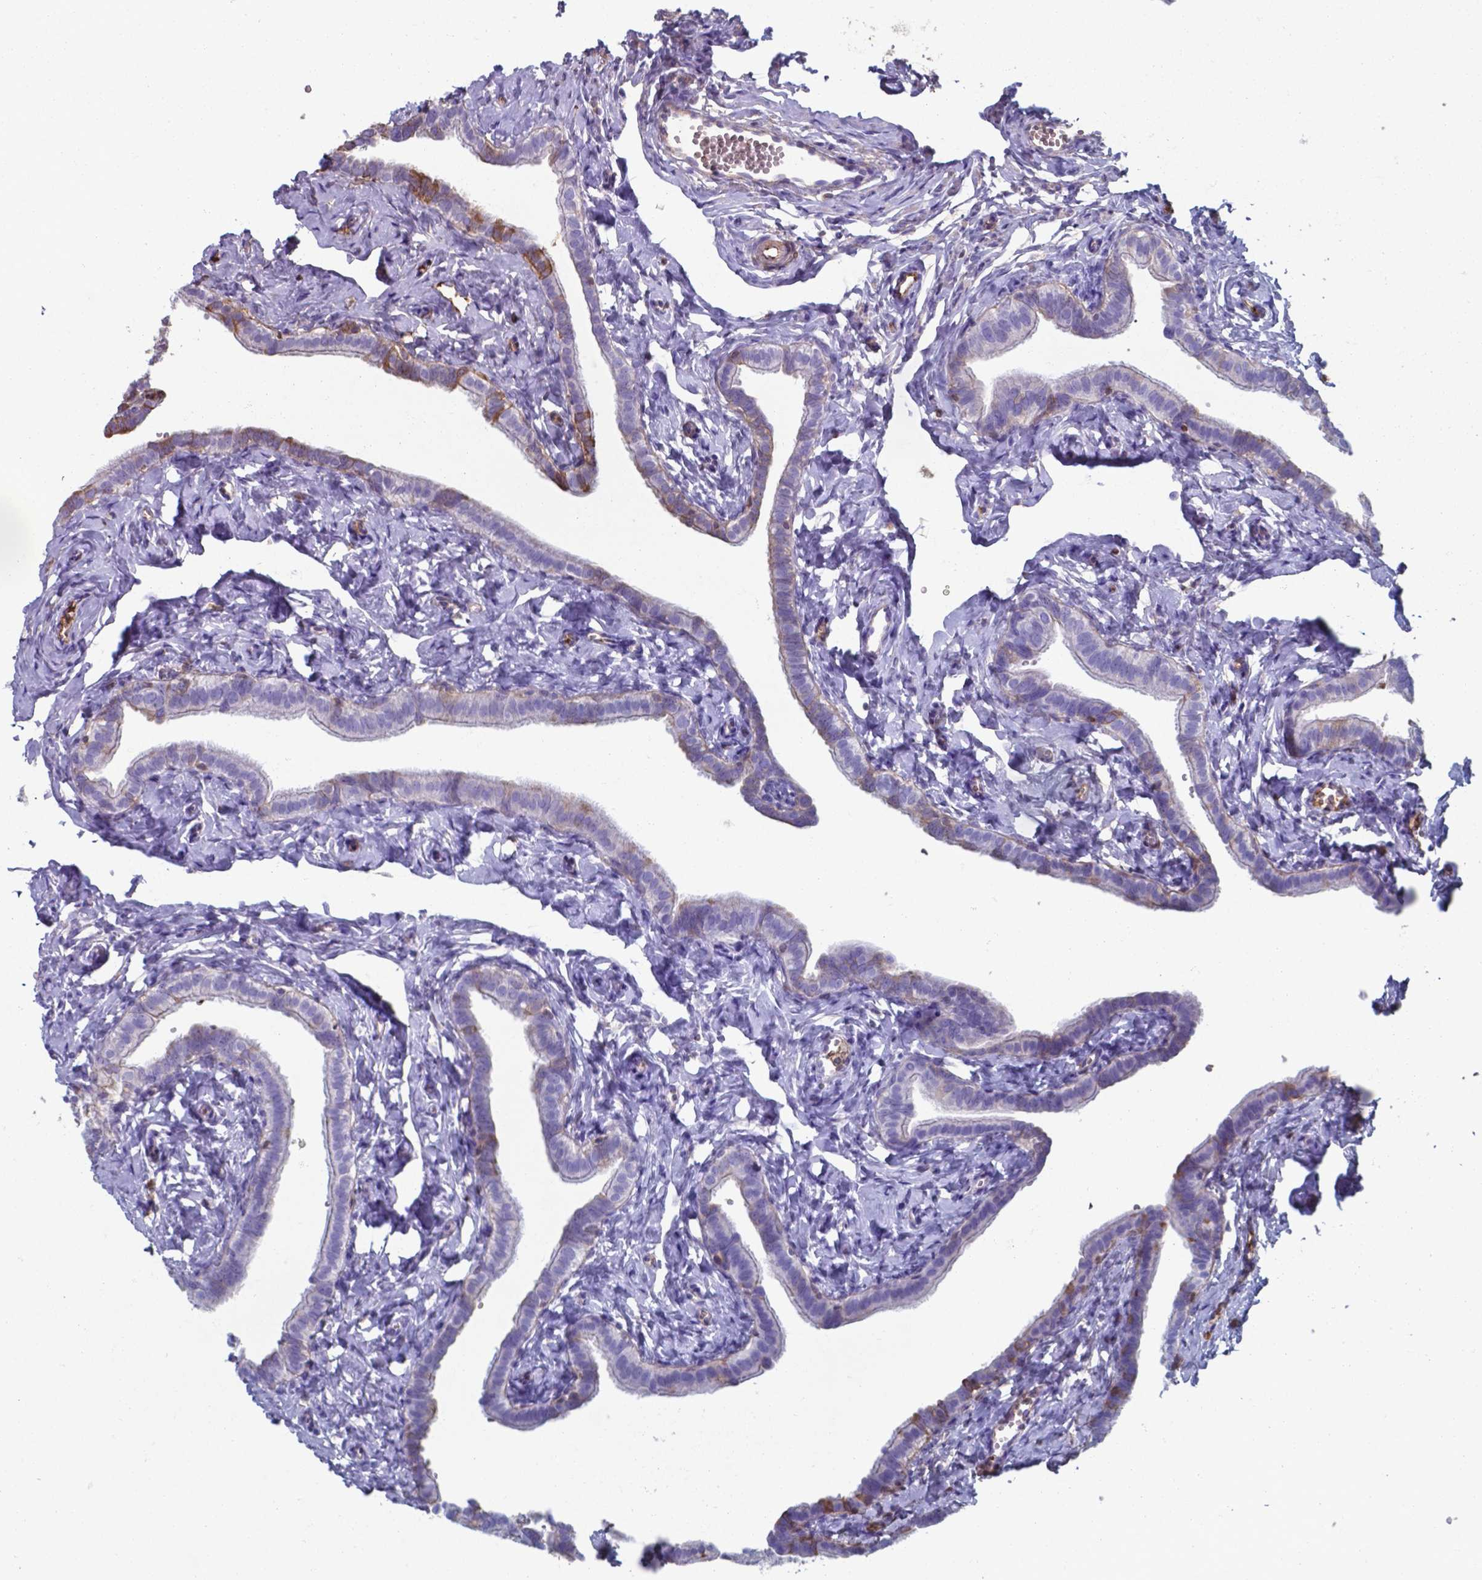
{"staining": {"intensity": "moderate", "quantity": "<25%", "location": "cytoplasmic/membranous"}, "tissue": "fallopian tube", "cell_type": "Glandular cells", "image_type": "normal", "snomed": [{"axis": "morphology", "description": "Normal tissue, NOS"}, {"axis": "topography", "description": "Fallopian tube"}], "caption": "Fallopian tube stained with DAB (3,3'-diaminobenzidine) immunohistochemistry exhibits low levels of moderate cytoplasmic/membranous staining in approximately <25% of glandular cells. The staining was performed using DAB to visualize the protein expression in brown, while the nuclei were stained in blue with hematoxylin (Magnification: 20x).", "gene": "SERPINA1", "patient": {"sex": "female", "age": 41}}